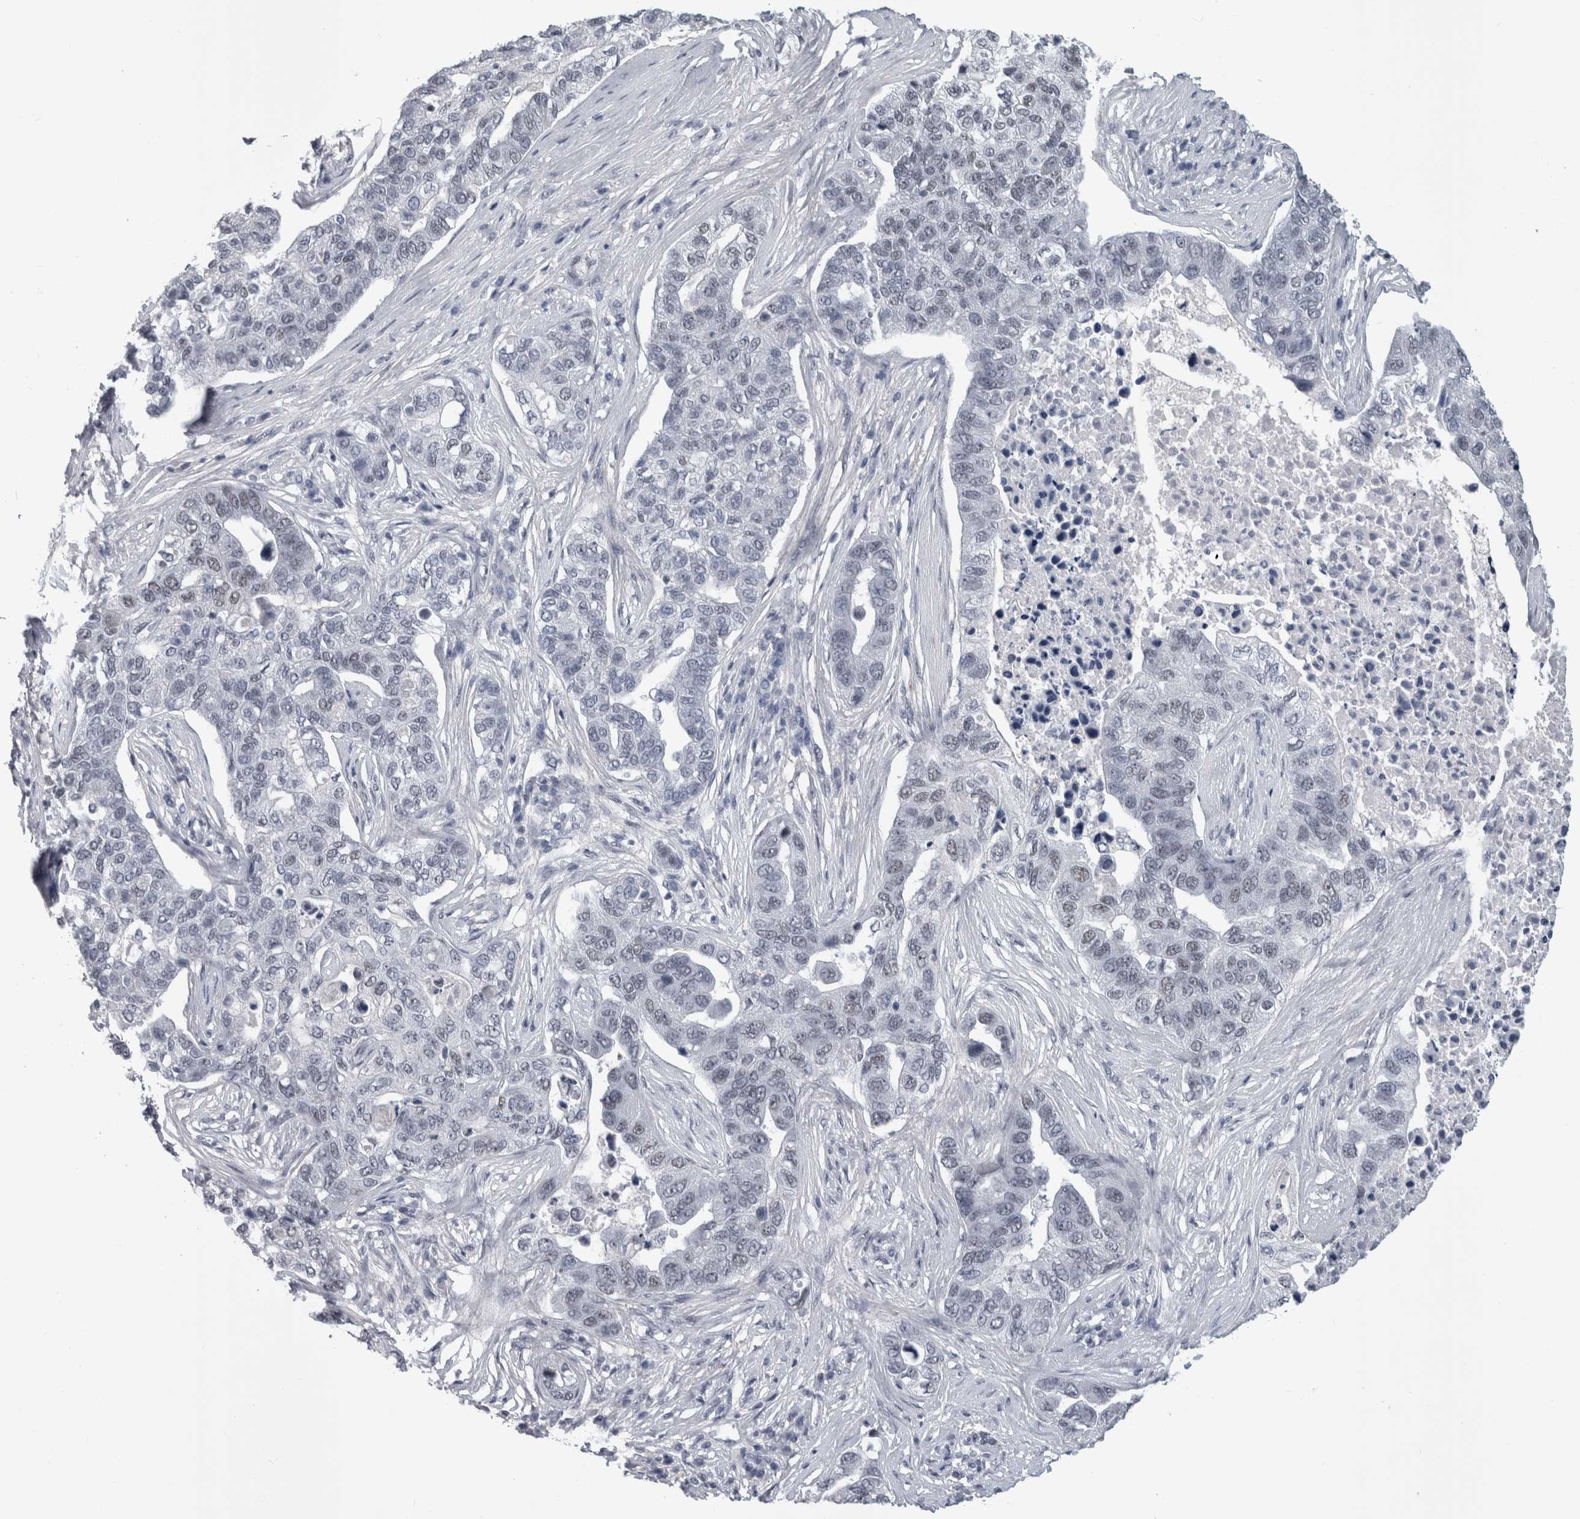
{"staining": {"intensity": "negative", "quantity": "none", "location": "none"}, "tissue": "pancreatic cancer", "cell_type": "Tumor cells", "image_type": "cancer", "snomed": [{"axis": "morphology", "description": "Adenocarcinoma, NOS"}, {"axis": "topography", "description": "Pancreas"}], "caption": "This is a image of immunohistochemistry staining of pancreatic adenocarcinoma, which shows no staining in tumor cells.", "gene": "ARID4B", "patient": {"sex": "female", "age": 61}}